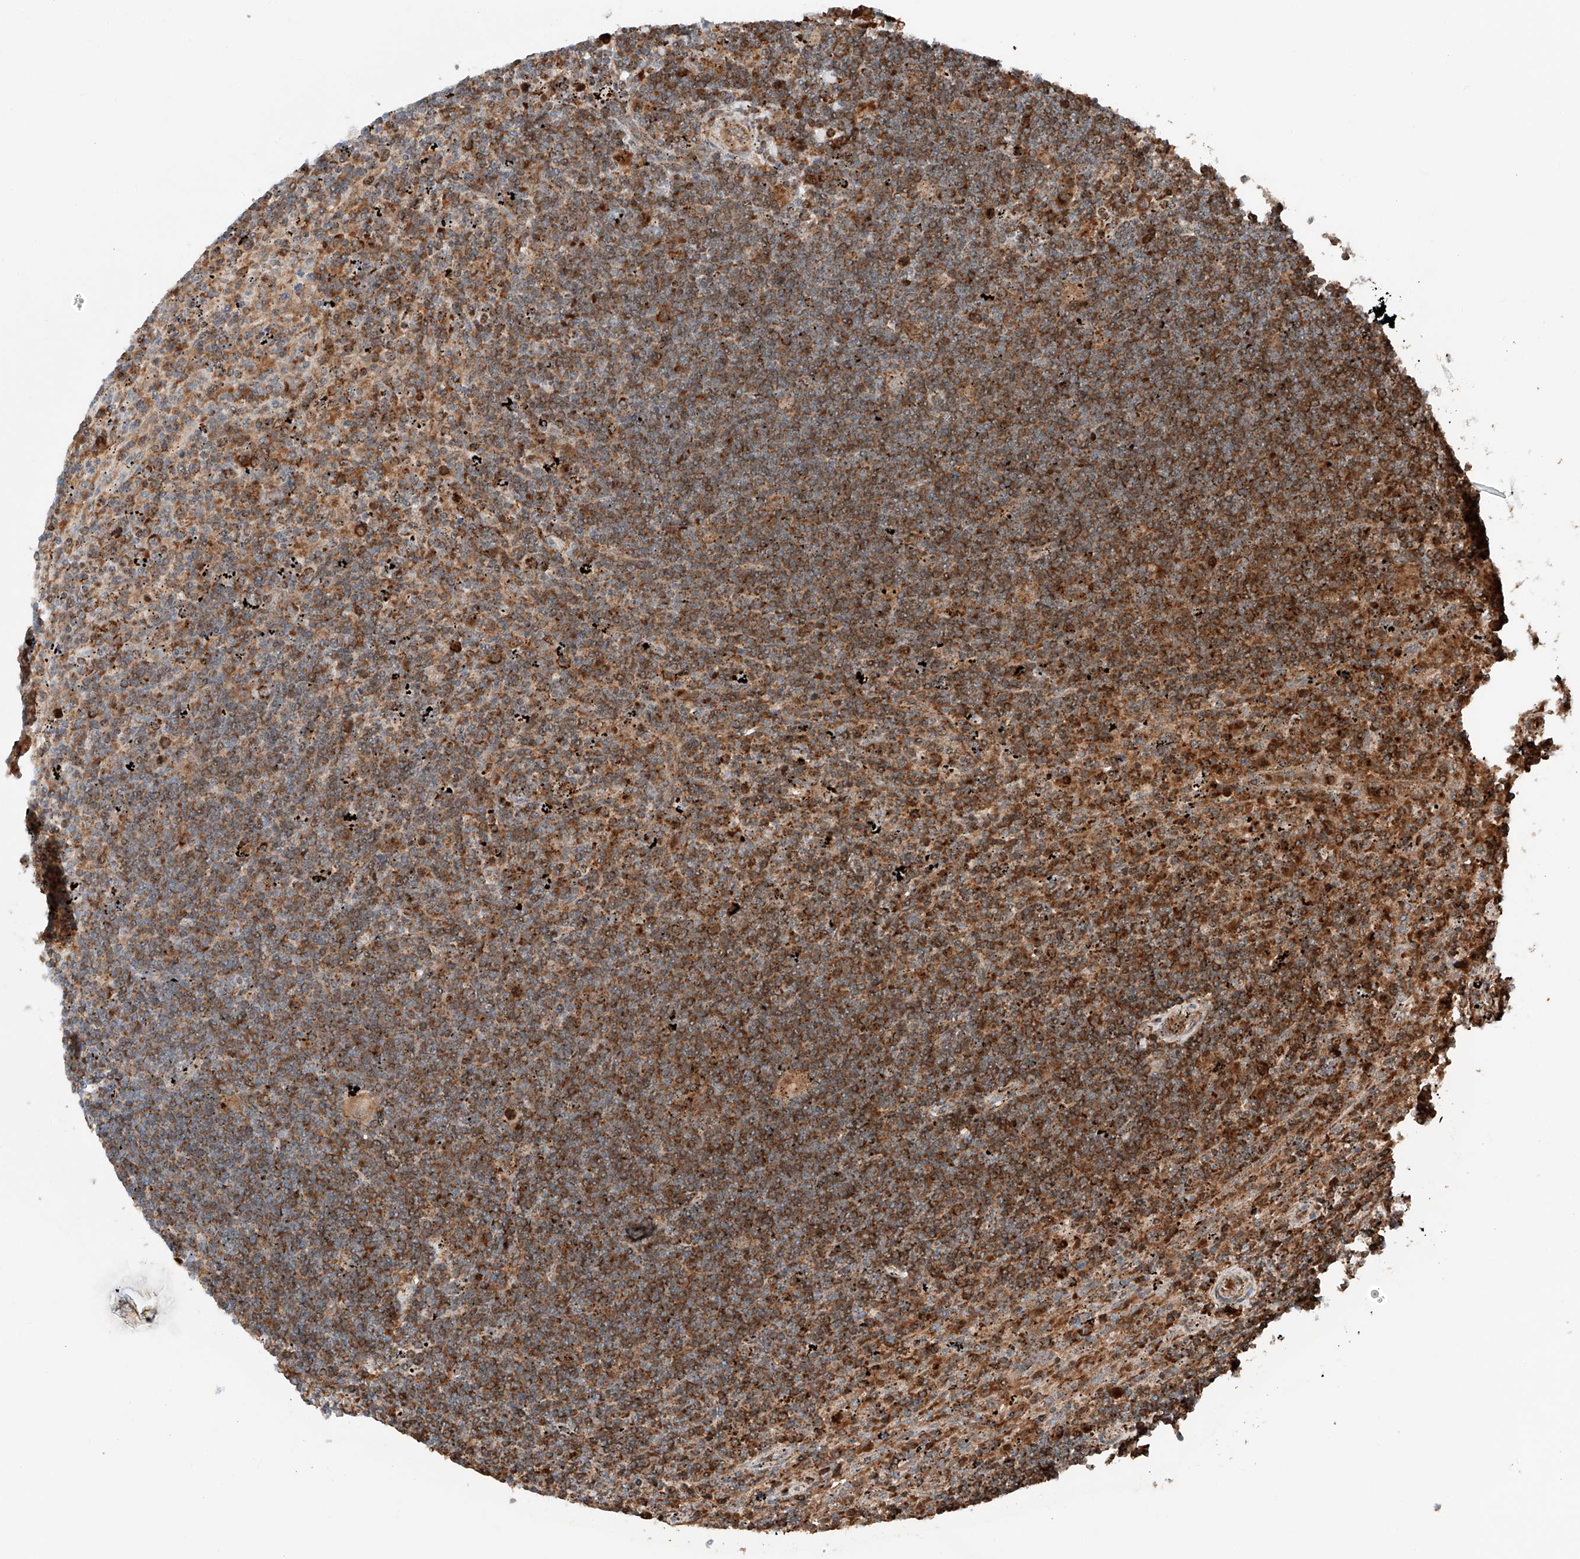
{"staining": {"intensity": "moderate", "quantity": ">75%", "location": "cytoplasmic/membranous"}, "tissue": "lymphoma", "cell_type": "Tumor cells", "image_type": "cancer", "snomed": [{"axis": "morphology", "description": "Malignant lymphoma, non-Hodgkin's type, Low grade"}, {"axis": "topography", "description": "Spleen"}], "caption": "IHC of human malignant lymphoma, non-Hodgkin's type (low-grade) displays medium levels of moderate cytoplasmic/membranous positivity in about >75% of tumor cells.", "gene": "ZSCAN29", "patient": {"sex": "male", "age": 76}}